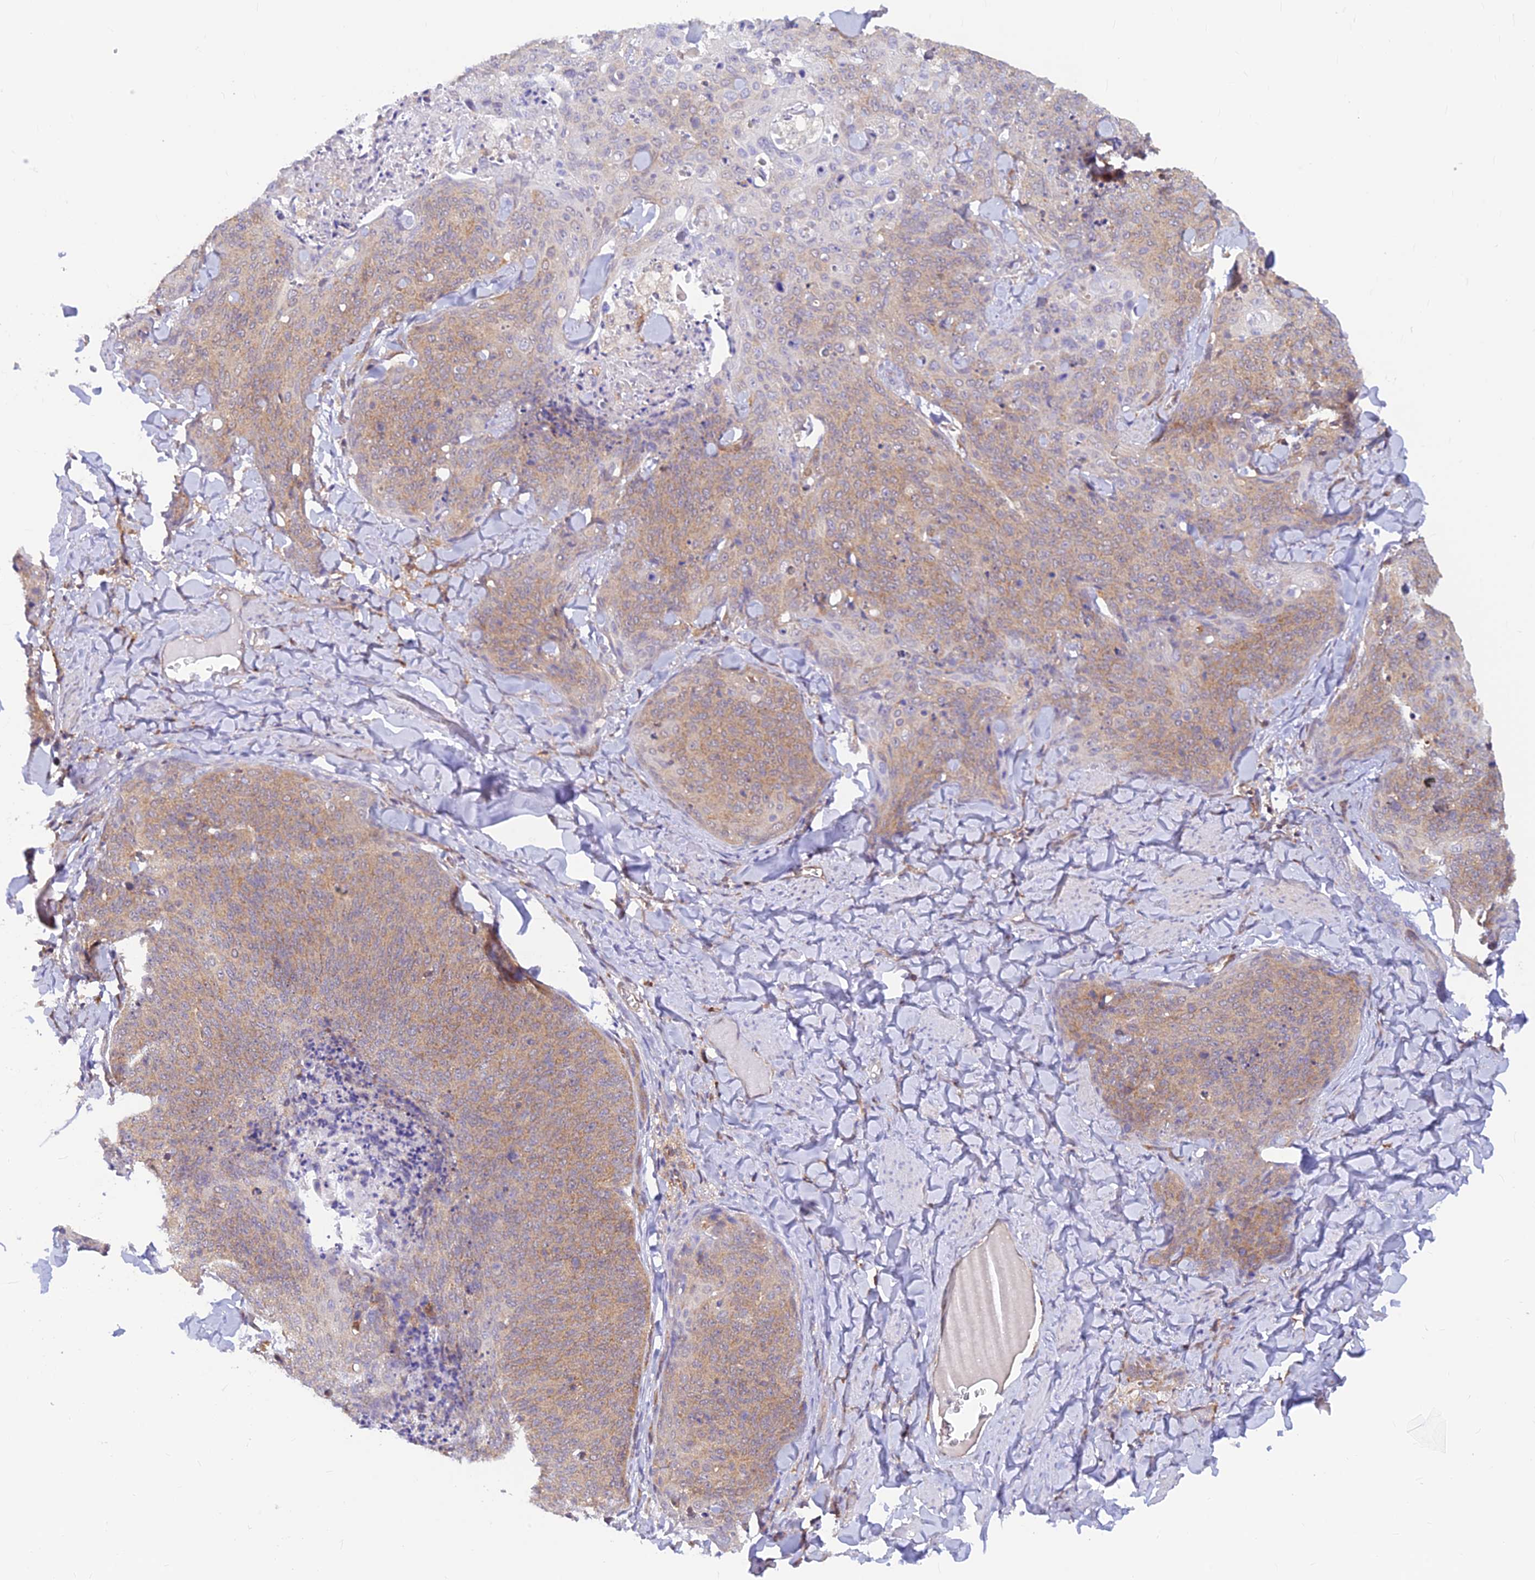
{"staining": {"intensity": "weak", "quantity": ">75%", "location": "cytoplasmic/membranous"}, "tissue": "skin cancer", "cell_type": "Tumor cells", "image_type": "cancer", "snomed": [{"axis": "morphology", "description": "Squamous cell carcinoma, NOS"}, {"axis": "topography", "description": "Skin"}, {"axis": "topography", "description": "Vulva"}], "caption": "Skin cancer stained for a protein (brown) demonstrates weak cytoplasmic/membranous positive expression in about >75% of tumor cells.", "gene": "LYSMD2", "patient": {"sex": "female", "age": 85}}